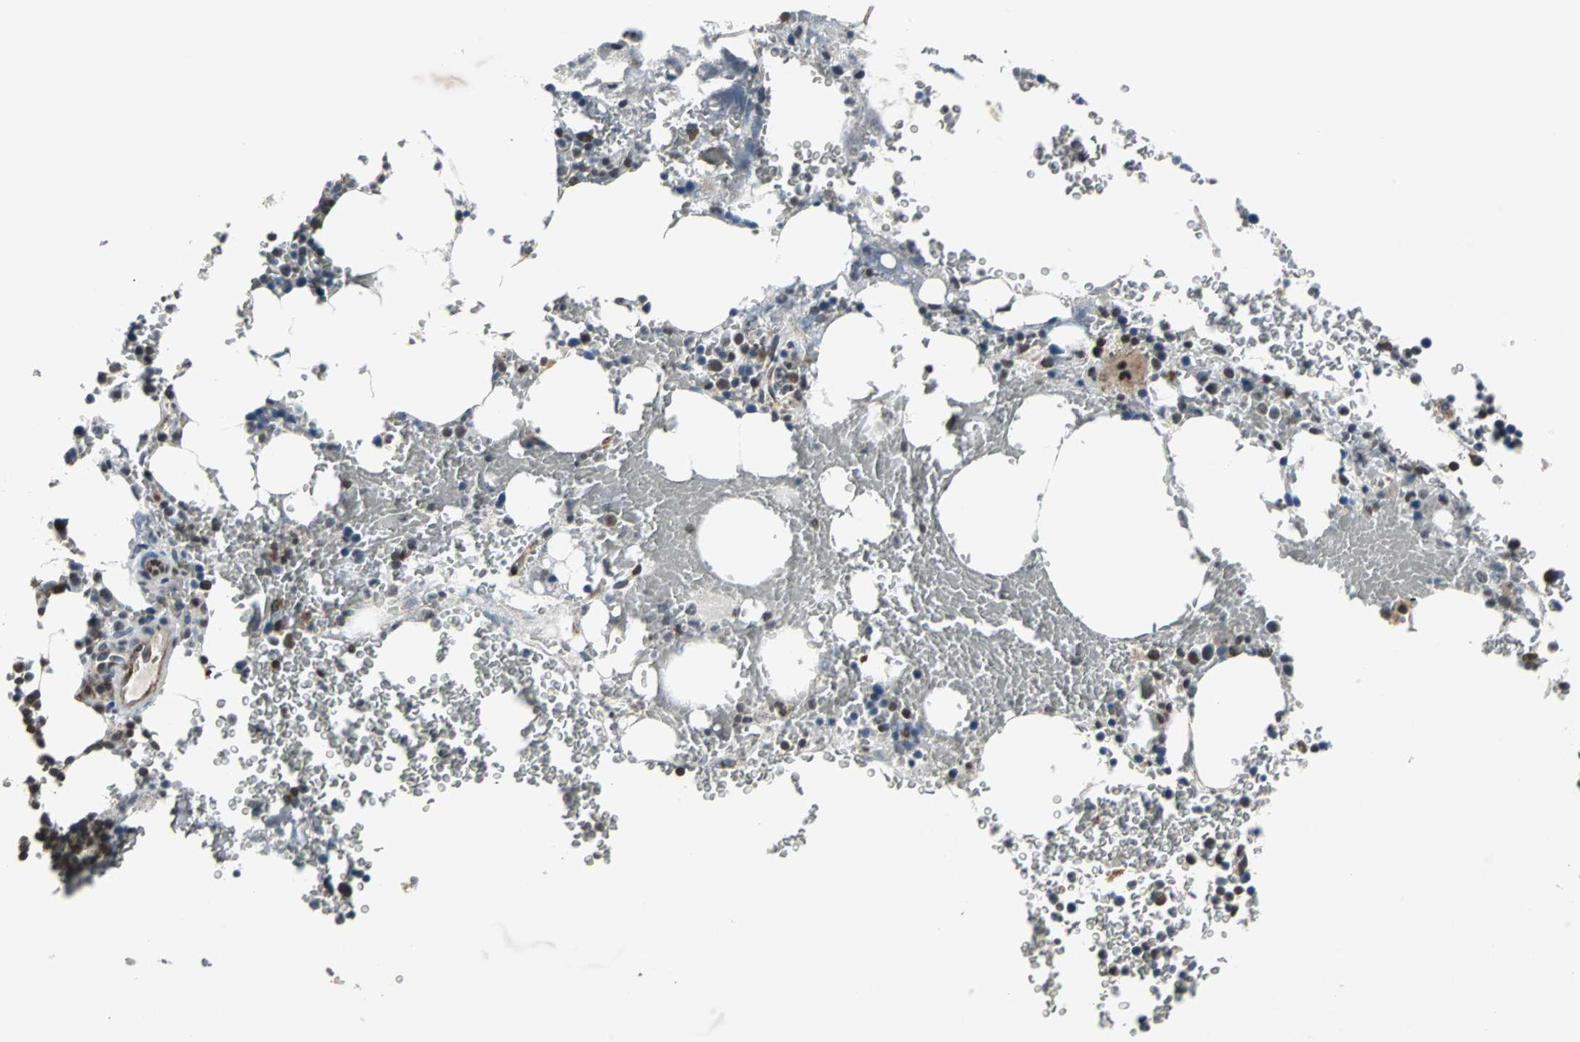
{"staining": {"intensity": "moderate", "quantity": "25%-75%", "location": "cytoplasmic/membranous"}, "tissue": "bone marrow", "cell_type": "Hematopoietic cells", "image_type": "normal", "snomed": [{"axis": "morphology", "description": "Normal tissue, NOS"}, {"axis": "topography", "description": "Bone marrow"}], "caption": "Human bone marrow stained with a brown dye reveals moderate cytoplasmic/membranous positive positivity in approximately 25%-75% of hematopoietic cells.", "gene": "LSR", "patient": {"sex": "female", "age": 73}}